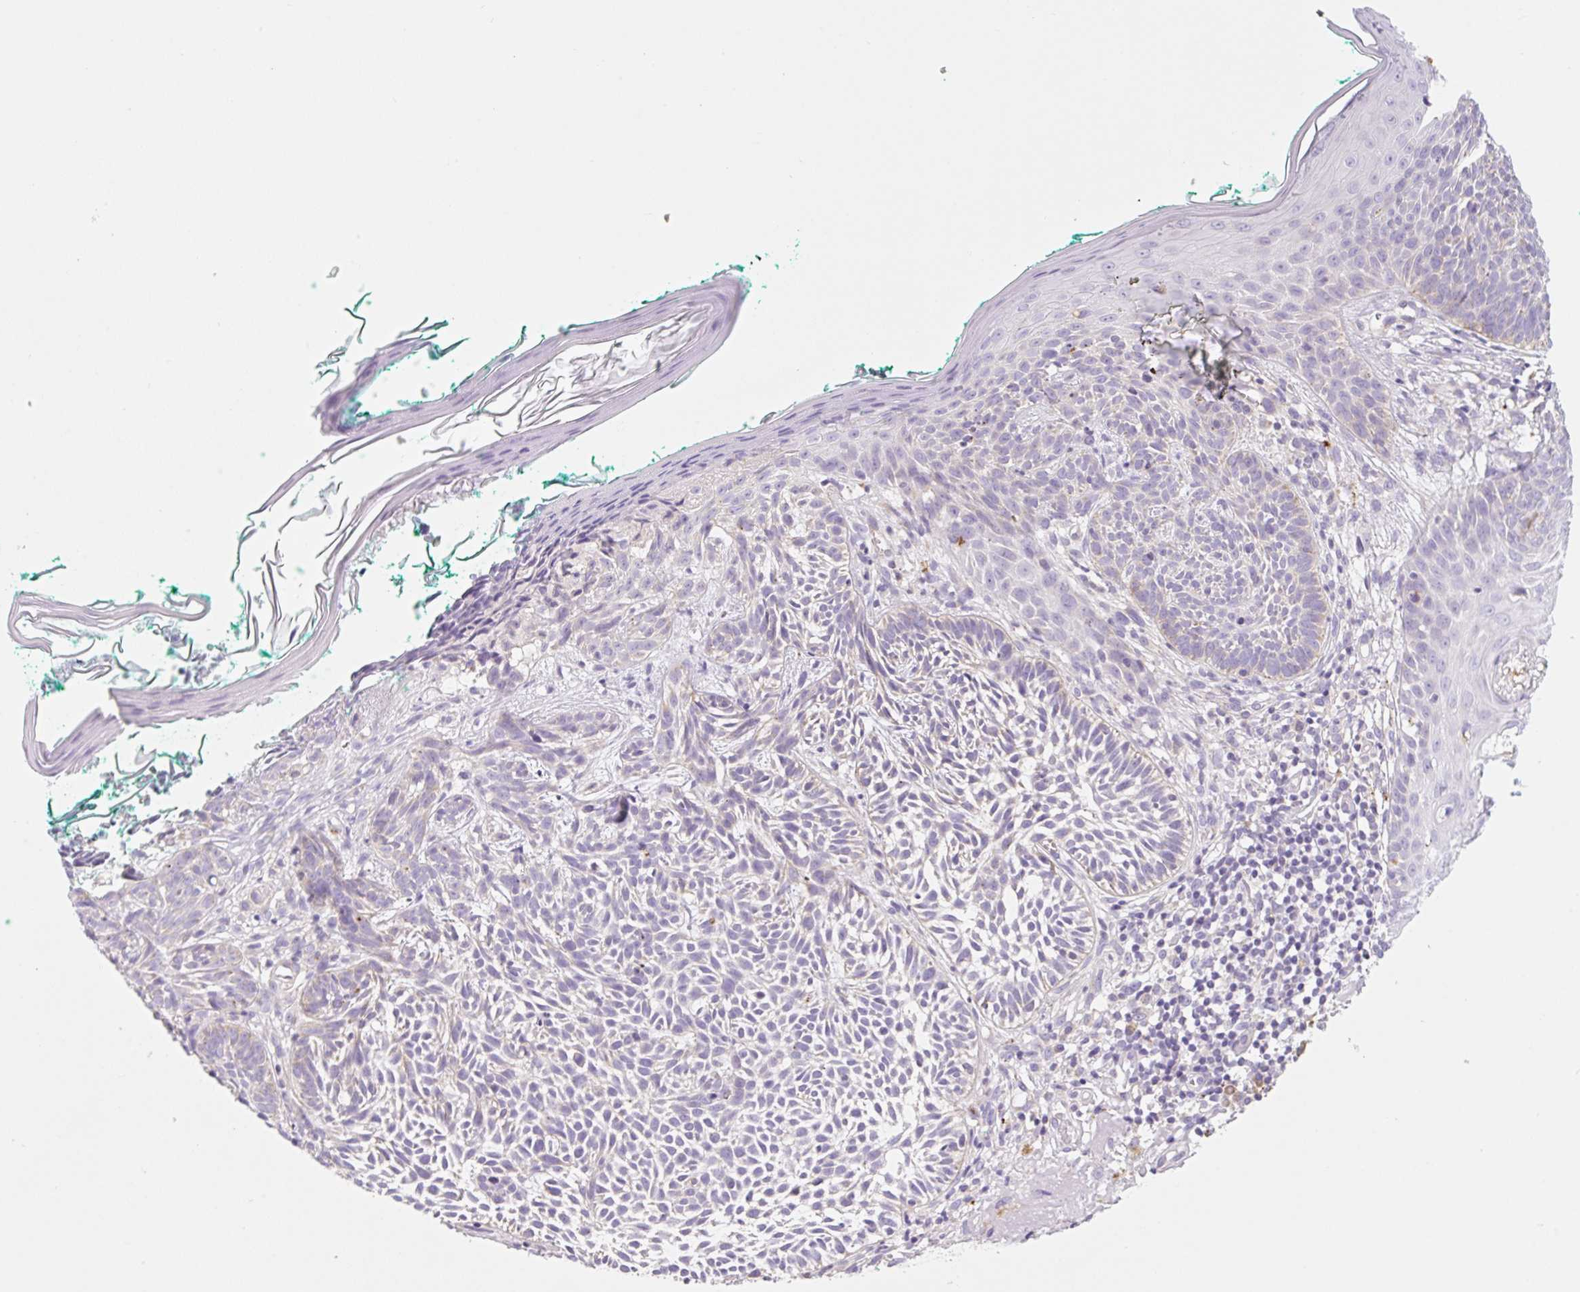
{"staining": {"intensity": "negative", "quantity": "none", "location": "none"}, "tissue": "skin cancer", "cell_type": "Tumor cells", "image_type": "cancer", "snomed": [{"axis": "morphology", "description": "Basal cell carcinoma"}, {"axis": "topography", "description": "Skin"}], "caption": "Photomicrograph shows no protein positivity in tumor cells of basal cell carcinoma (skin) tissue.", "gene": "CLEC3A", "patient": {"sex": "male", "age": 68}}